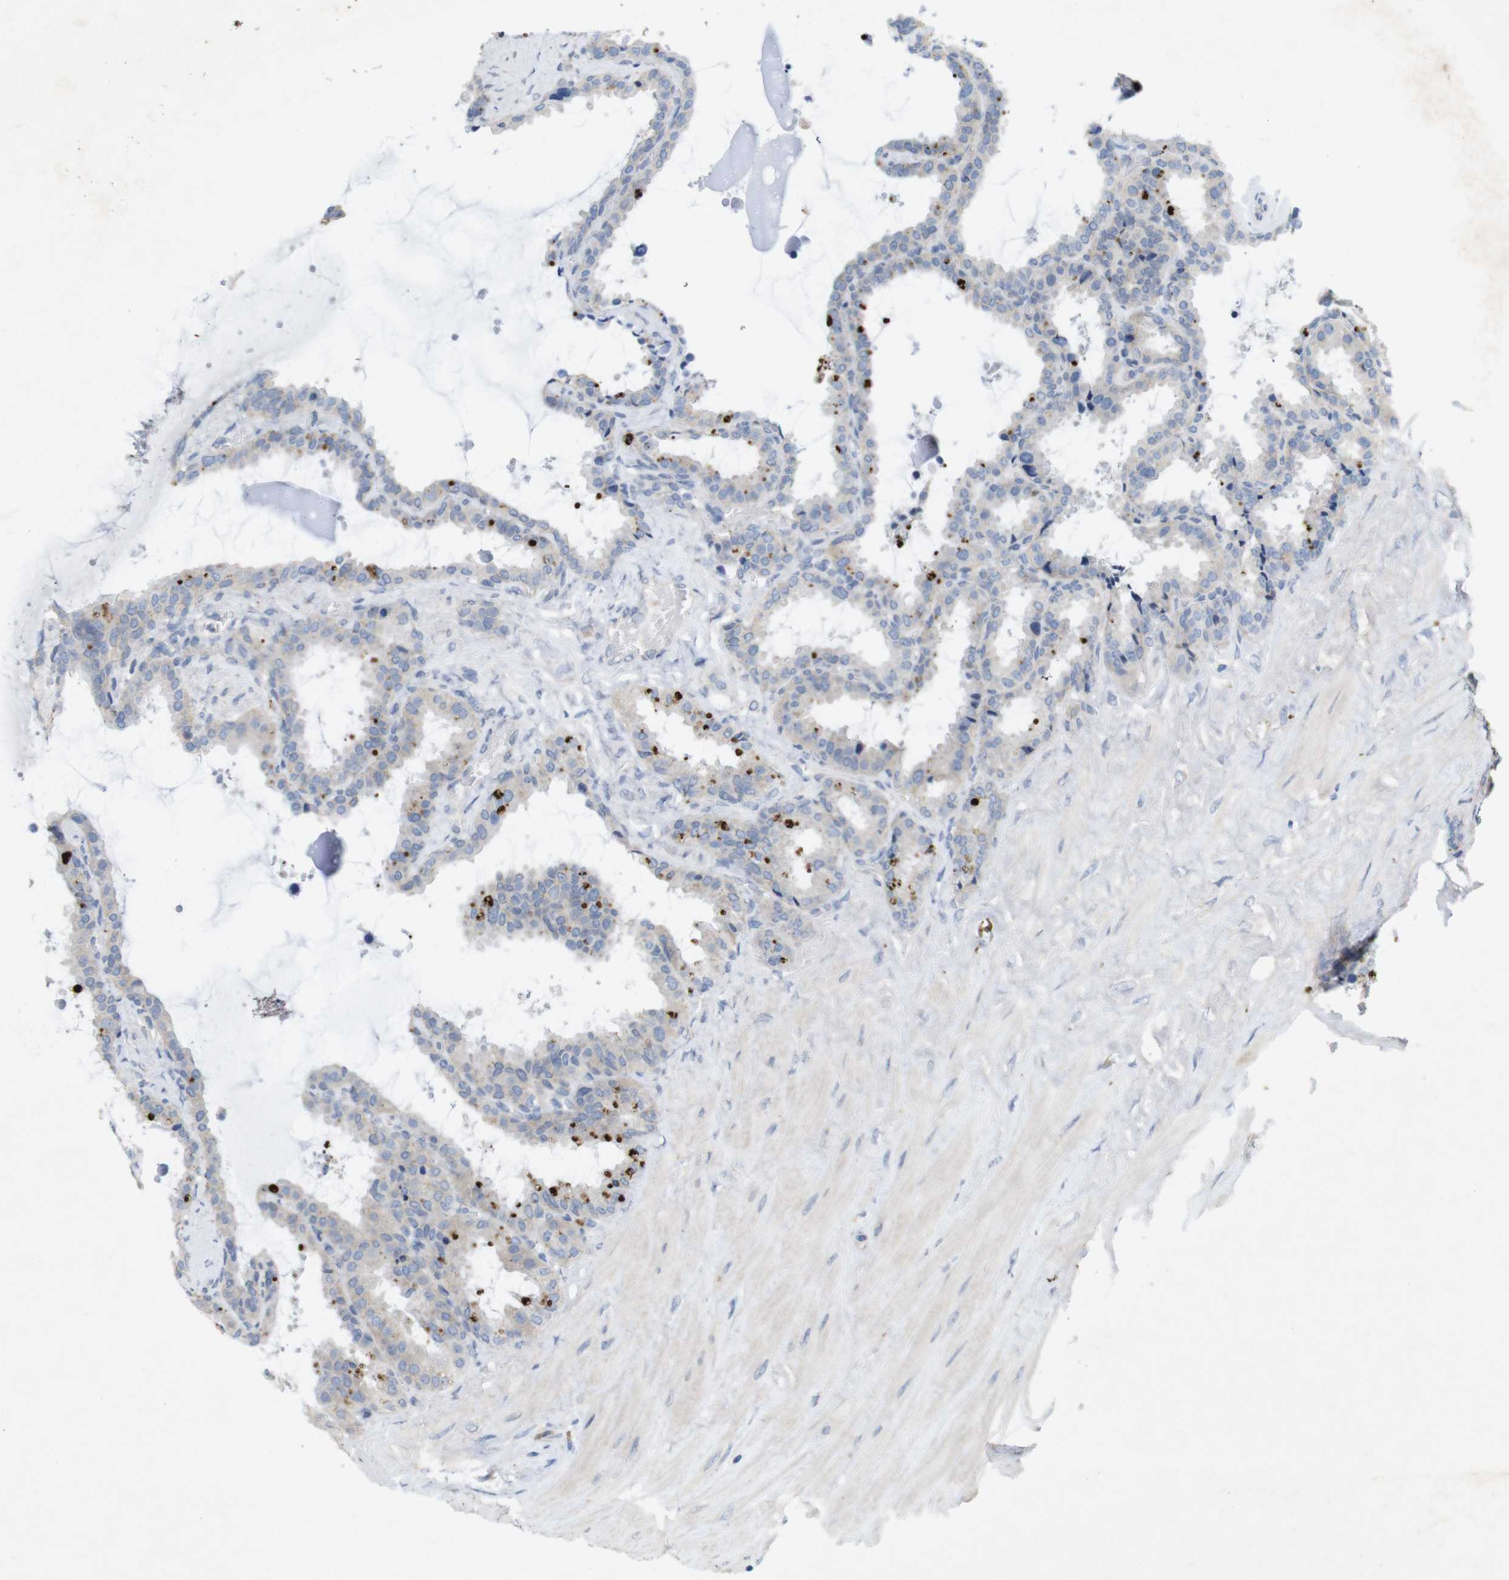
{"staining": {"intensity": "negative", "quantity": "none", "location": "none"}, "tissue": "seminal vesicle", "cell_type": "Glandular cells", "image_type": "normal", "snomed": [{"axis": "morphology", "description": "Normal tissue, NOS"}, {"axis": "topography", "description": "Seminal veicle"}], "caption": "Seminal vesicle stained for a protein using immunohistochemistry (IHC) shows no staining glandular cells.", "gene": "TSPAN14", "patient": {"sex": "male", "age": 46}}